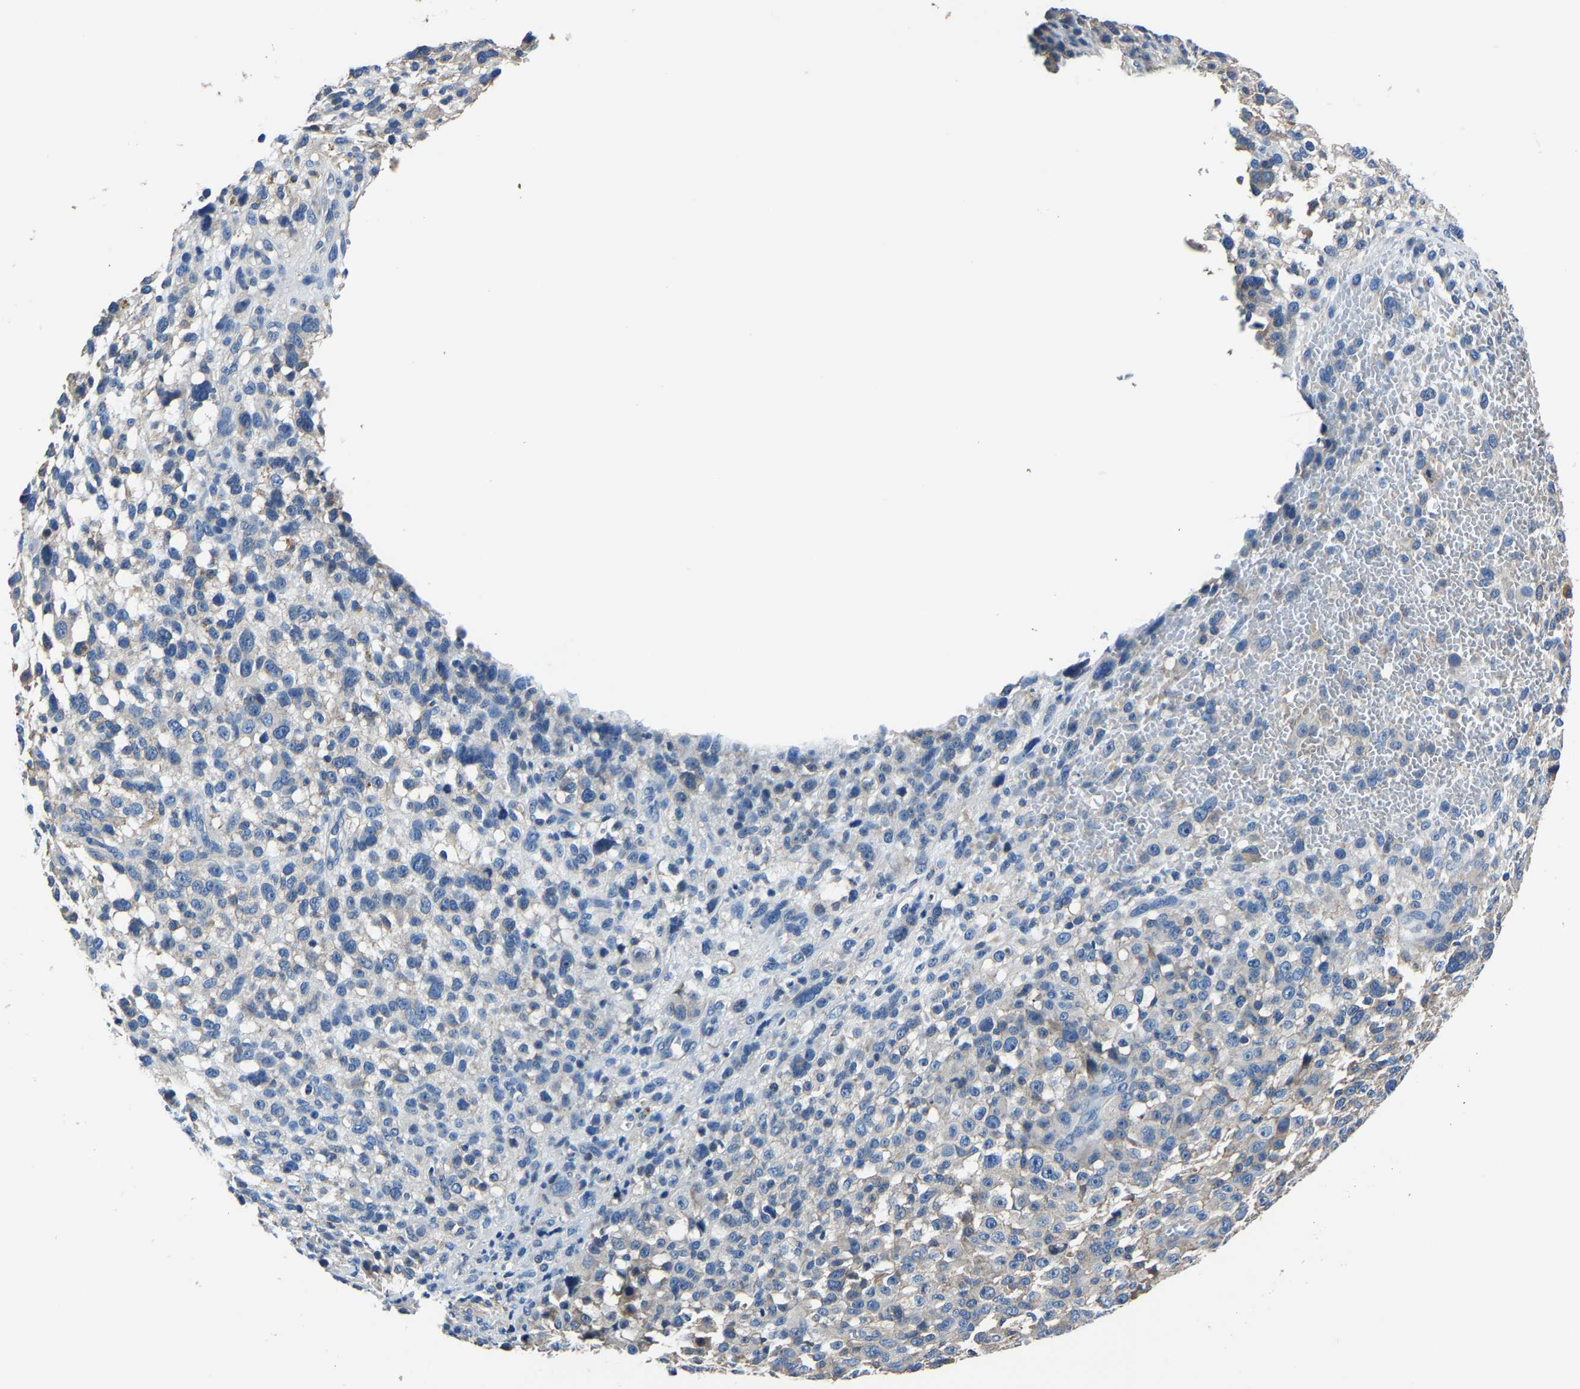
{"staining": {"intensity": "negative", "quantity": "none", "location": "none"}, "tissue": "melanoma", "cell_type": "Tumor cells", "image_type": "cancer", "snomed": [{"axis": "morphology", "description": "Malignant melanoma, NOS"}, {"axis": "topography", "description": "Skin"}], "caption": "High magnification brightfield microscopy of melanoma stained with DAB (3,3'-diaminobenzidine) (brown) and counterstained with hematoxylin (blue): tumor cells show no significant positivity.", "gene": "STRBP", "patient": {"sex": "female", "age": 55}}